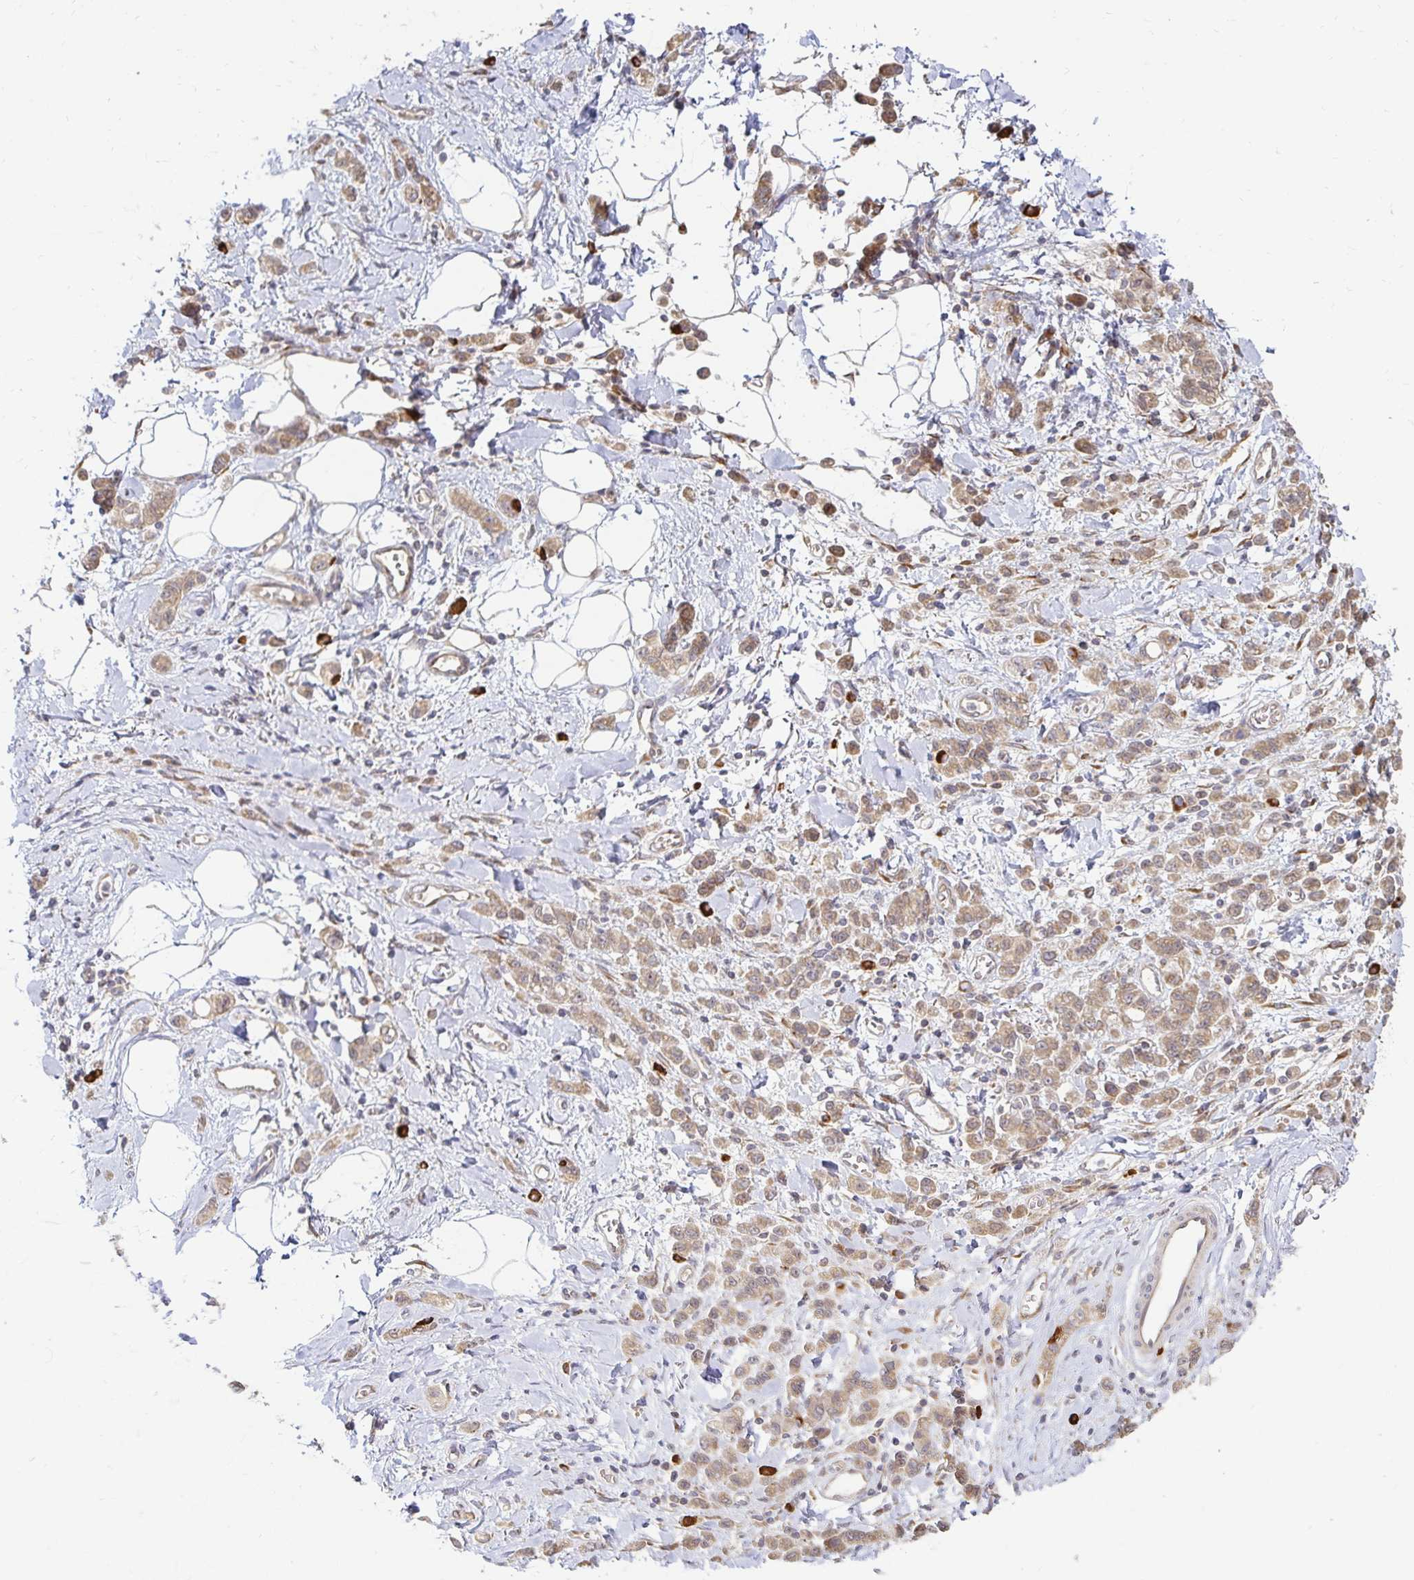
{"staining": {"intensity": "moderate", "quantity": ">75%", "location": "cytoplasmic/membranous"}, "tissue": "stomach cancer", "cell_type": "Tumor cells", "image_type": "cancer", "snomed": [{"axis": "morphology", "description": "Adenocarcinoma, NOS"}, {"axis": "topography", "description": "Stomach"}], "caption": "Stomach cancer (adenocarcinoma) tissue displays moderate cytoplasmic/membranous staining in approximately >75% of tumor cells, visualized by immunohistochemistry.", "gene": "CAST", "patient": {"sex": "male", "age": 77}}